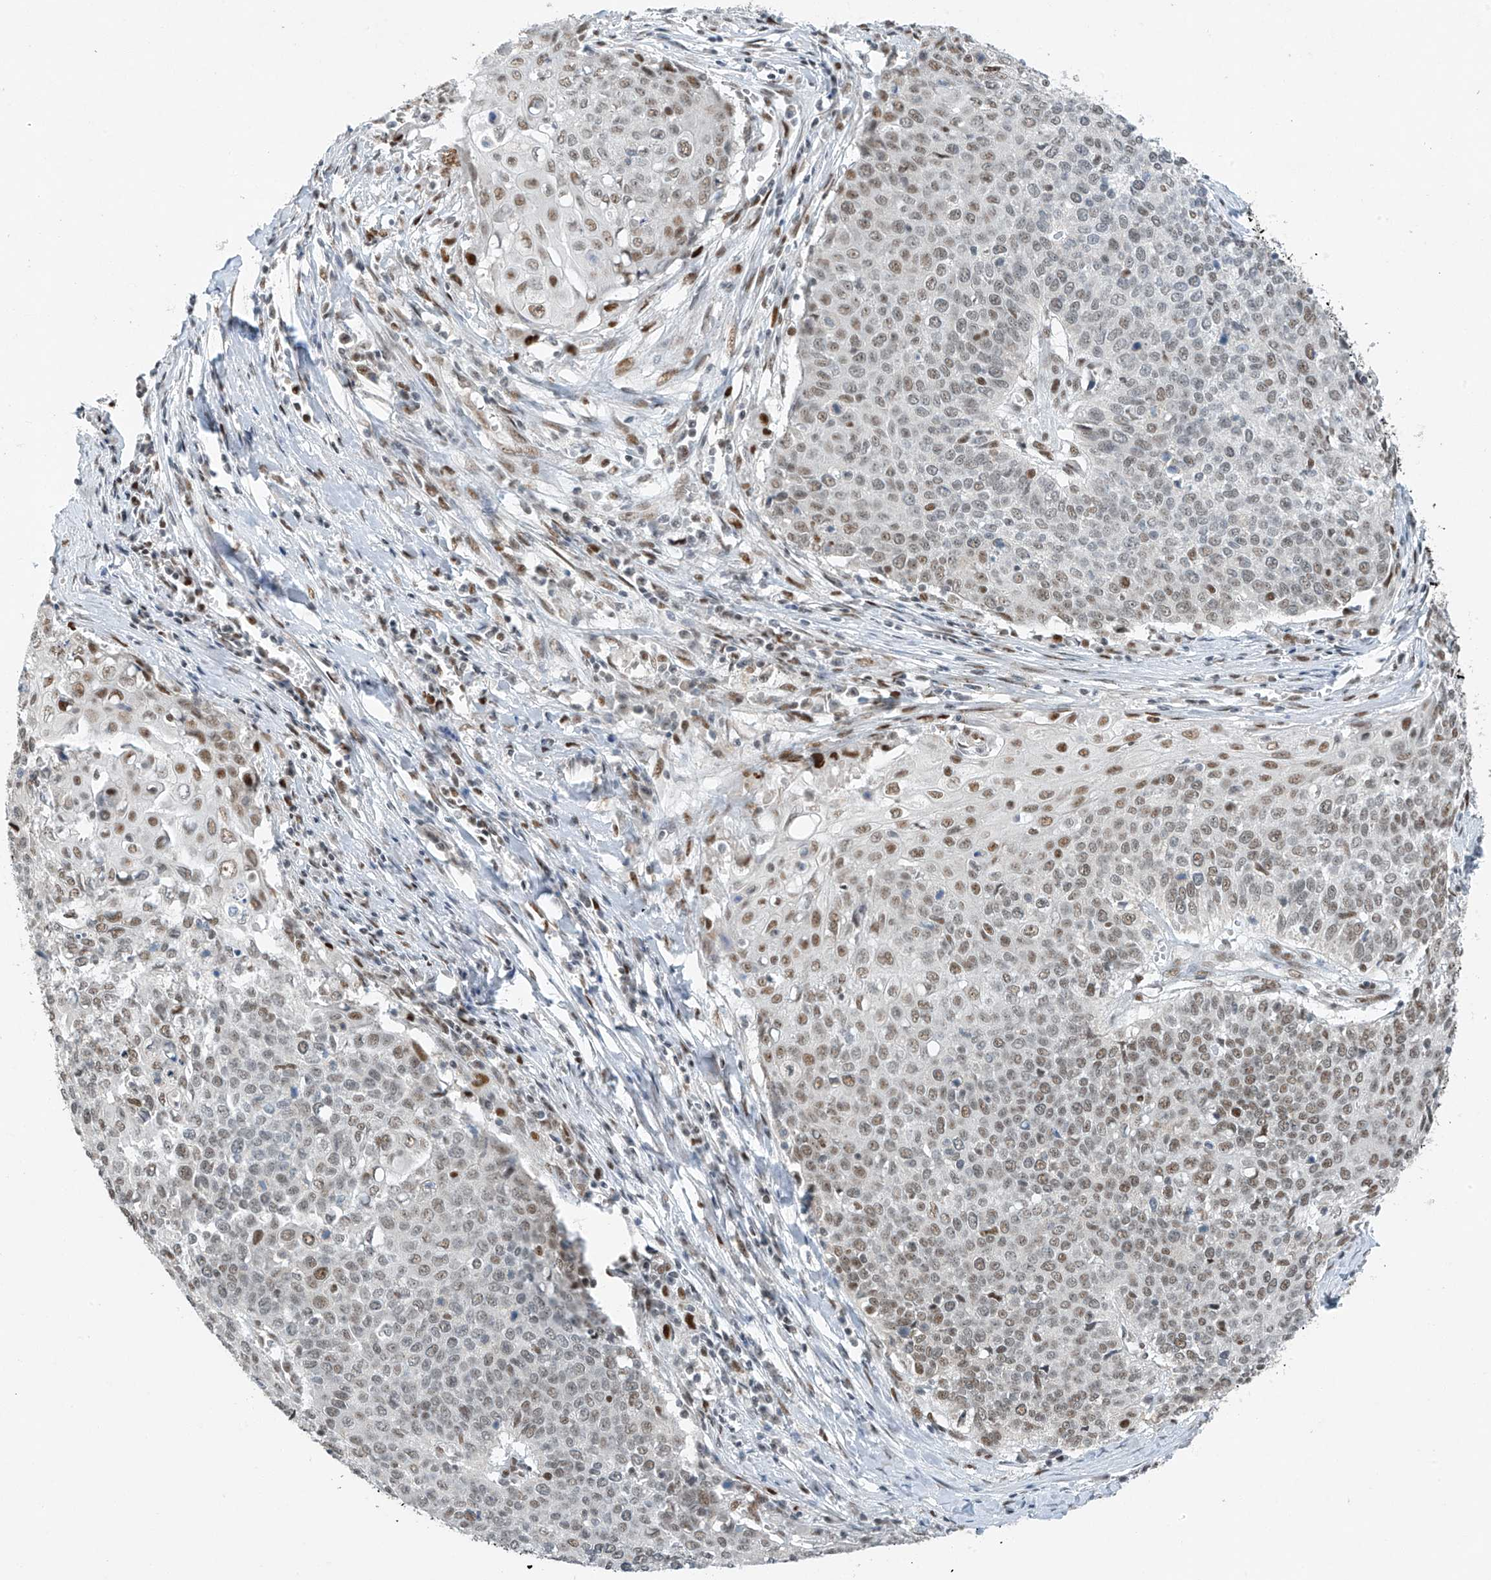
{"staining": {"intensity": "moderate", "quantity": ">75%", "location": "nuclear"}, "tissue": "cervical cancer", "cell_type": "Tumor cells", "image_type": "cancer", "snomed": [{"axis": "morphology", "description": "Squamous cell carcinoma, NOS"}, {"axis": "topography", "description": "Cervix"}], "caption": "Brown immunohistochemical staining in cervical cancer (squamous cell carcinoma) reveals moderate nuclear staining in approximately >75% of tumor cells. Using DAB (brown) and hematoxylin (blue) stains, captured at high magnification using brightfield microscopy.", "gene": "TAF8", "patient": {"sex": "female", "age": 39}}